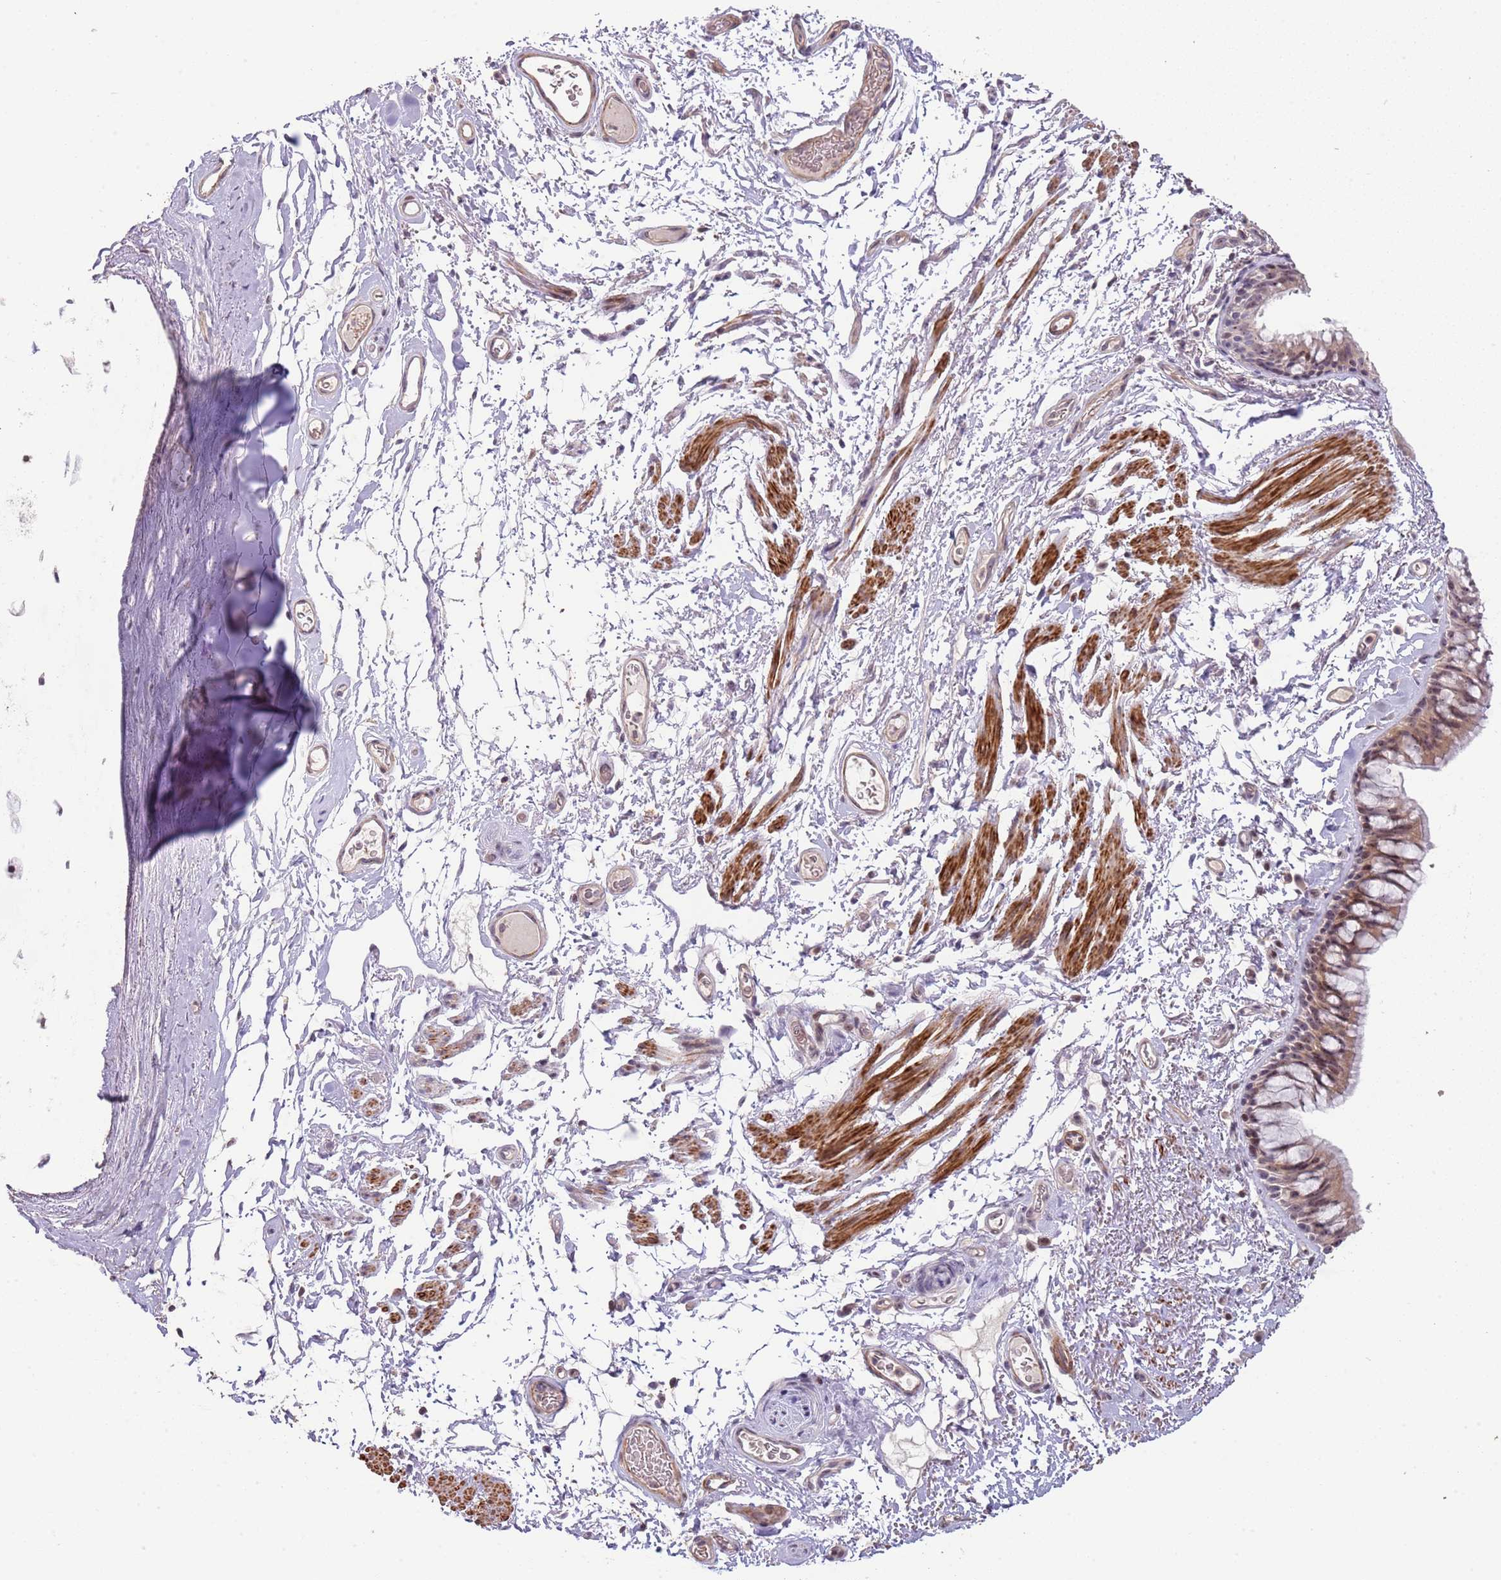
{"staining": {"intensity": "moderate", "quantity": ">75%", "location": "cytoplasmic/membranous,nuclear"}, "tissue": "bronchus", "cell_type": "Respiratory epithelial cells", "image_type": "normal", "snomed": [{"axis": "morphology", "description": "Normal tissue, NOS"}, {"axis": "topography", "description": "Cartilage tissue"}, {"axis": "topography", "description": "Bronchus"}], "caption": "Immunohistochemistry (IHC) (DAB) staining of normal bronchus demonstrates moderate cytoplasmic/membranous,nuclear protein expression in approximately >75% of respiratory epithelial cells.", "gene": "ADTRP", "patient": {"sex": "female", "age": 73}}